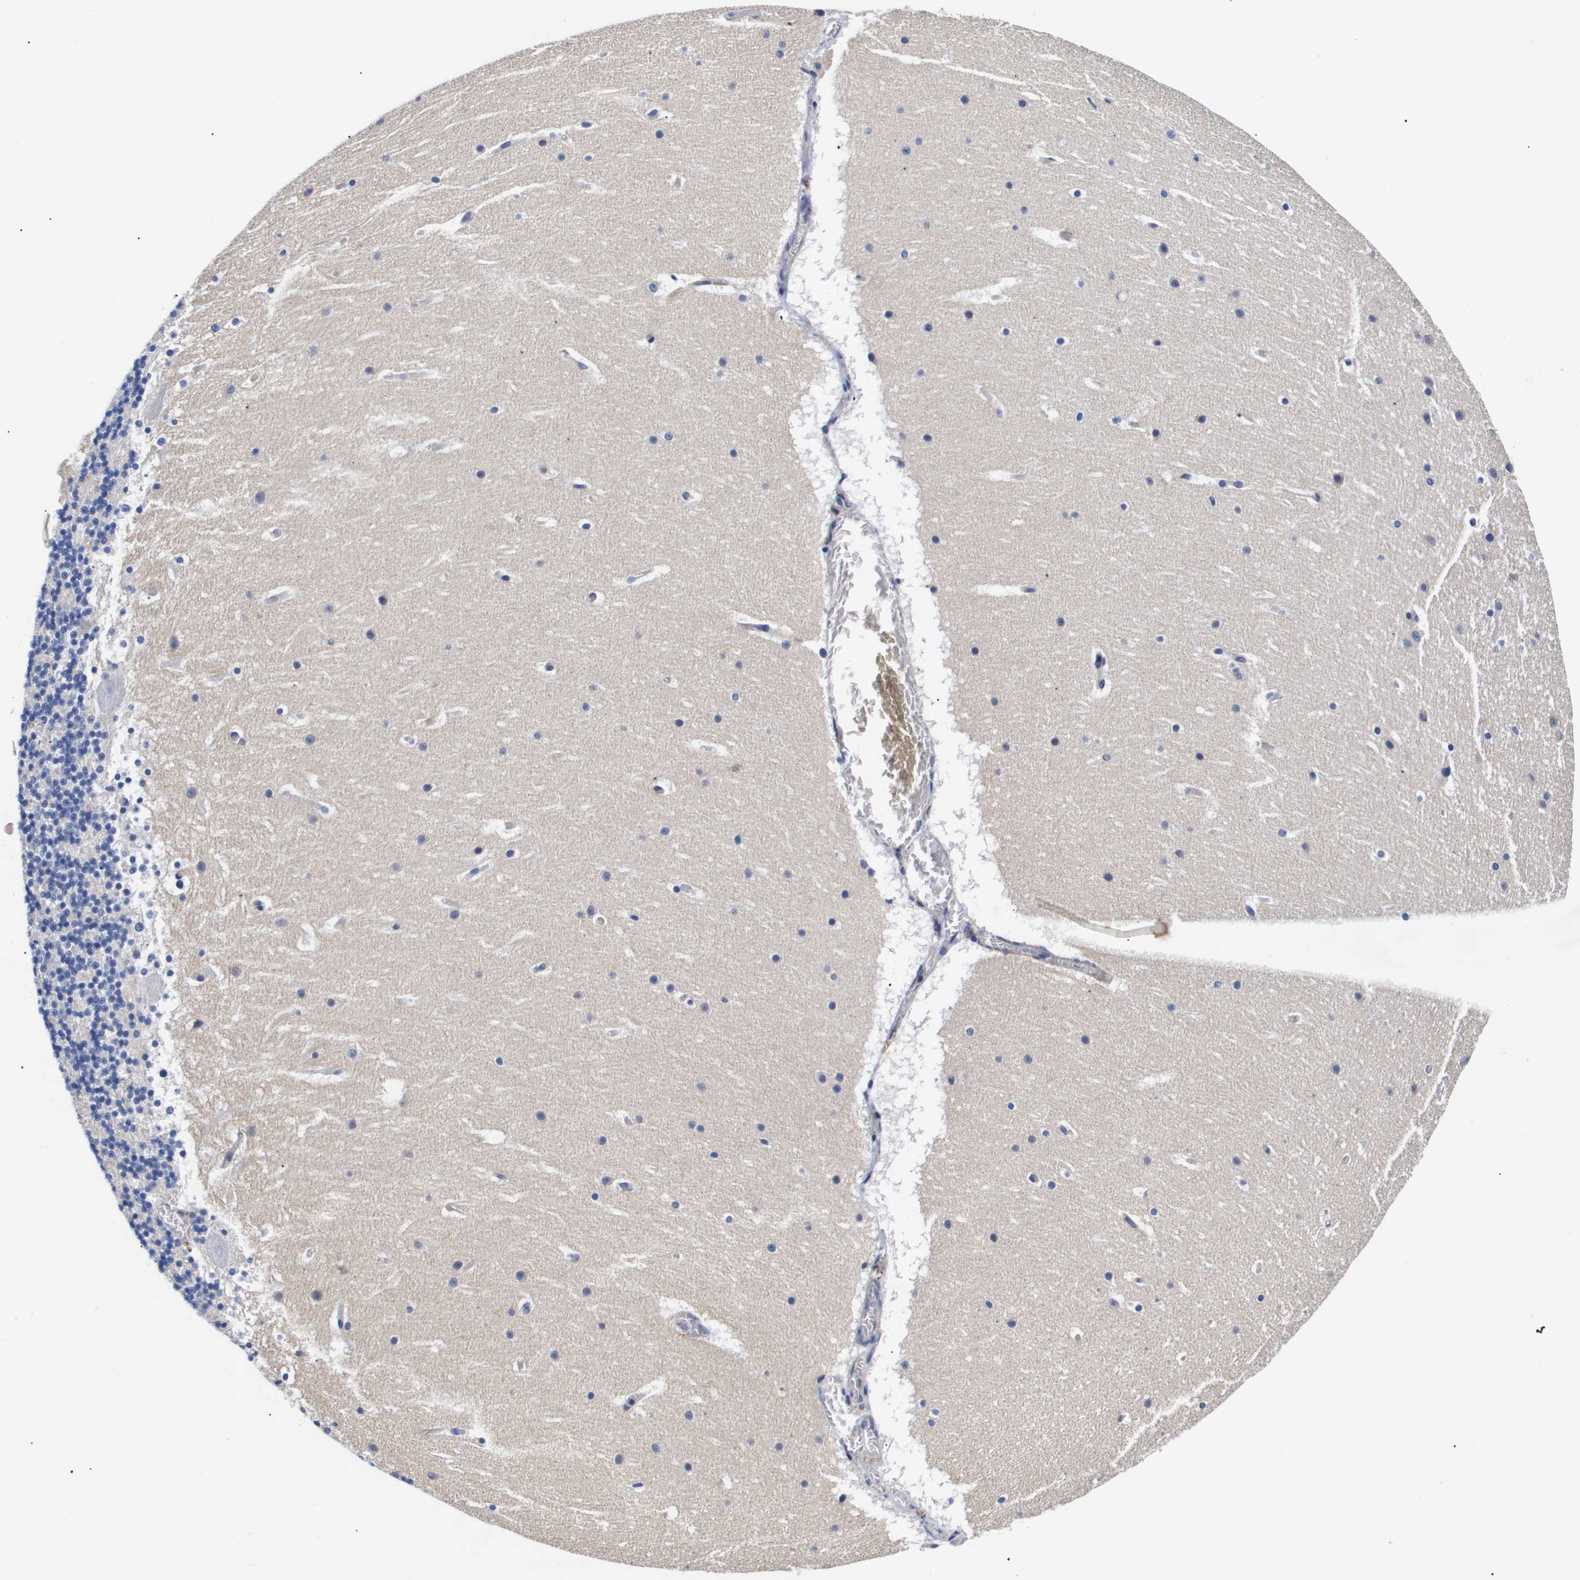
{"staining": {"intensity": "negative", "quantity": "none", "location": "none"}, "tissue": "cerebellum", "cell_type": "Cells in granular layer", "image_type": "normal", "snomed": [{"axis": "morphology", "description": "Normal tissue, NOS"}, {"axis": "topography", "description": "Cerebellum"}], "caption": "IHC photomicrograph of unremarkable human cerebellum stained for a protein (brown), which displays no staining in cells in granular layer.", "gene": "SHD", "patient": {"sex": "male", "age": 45}}